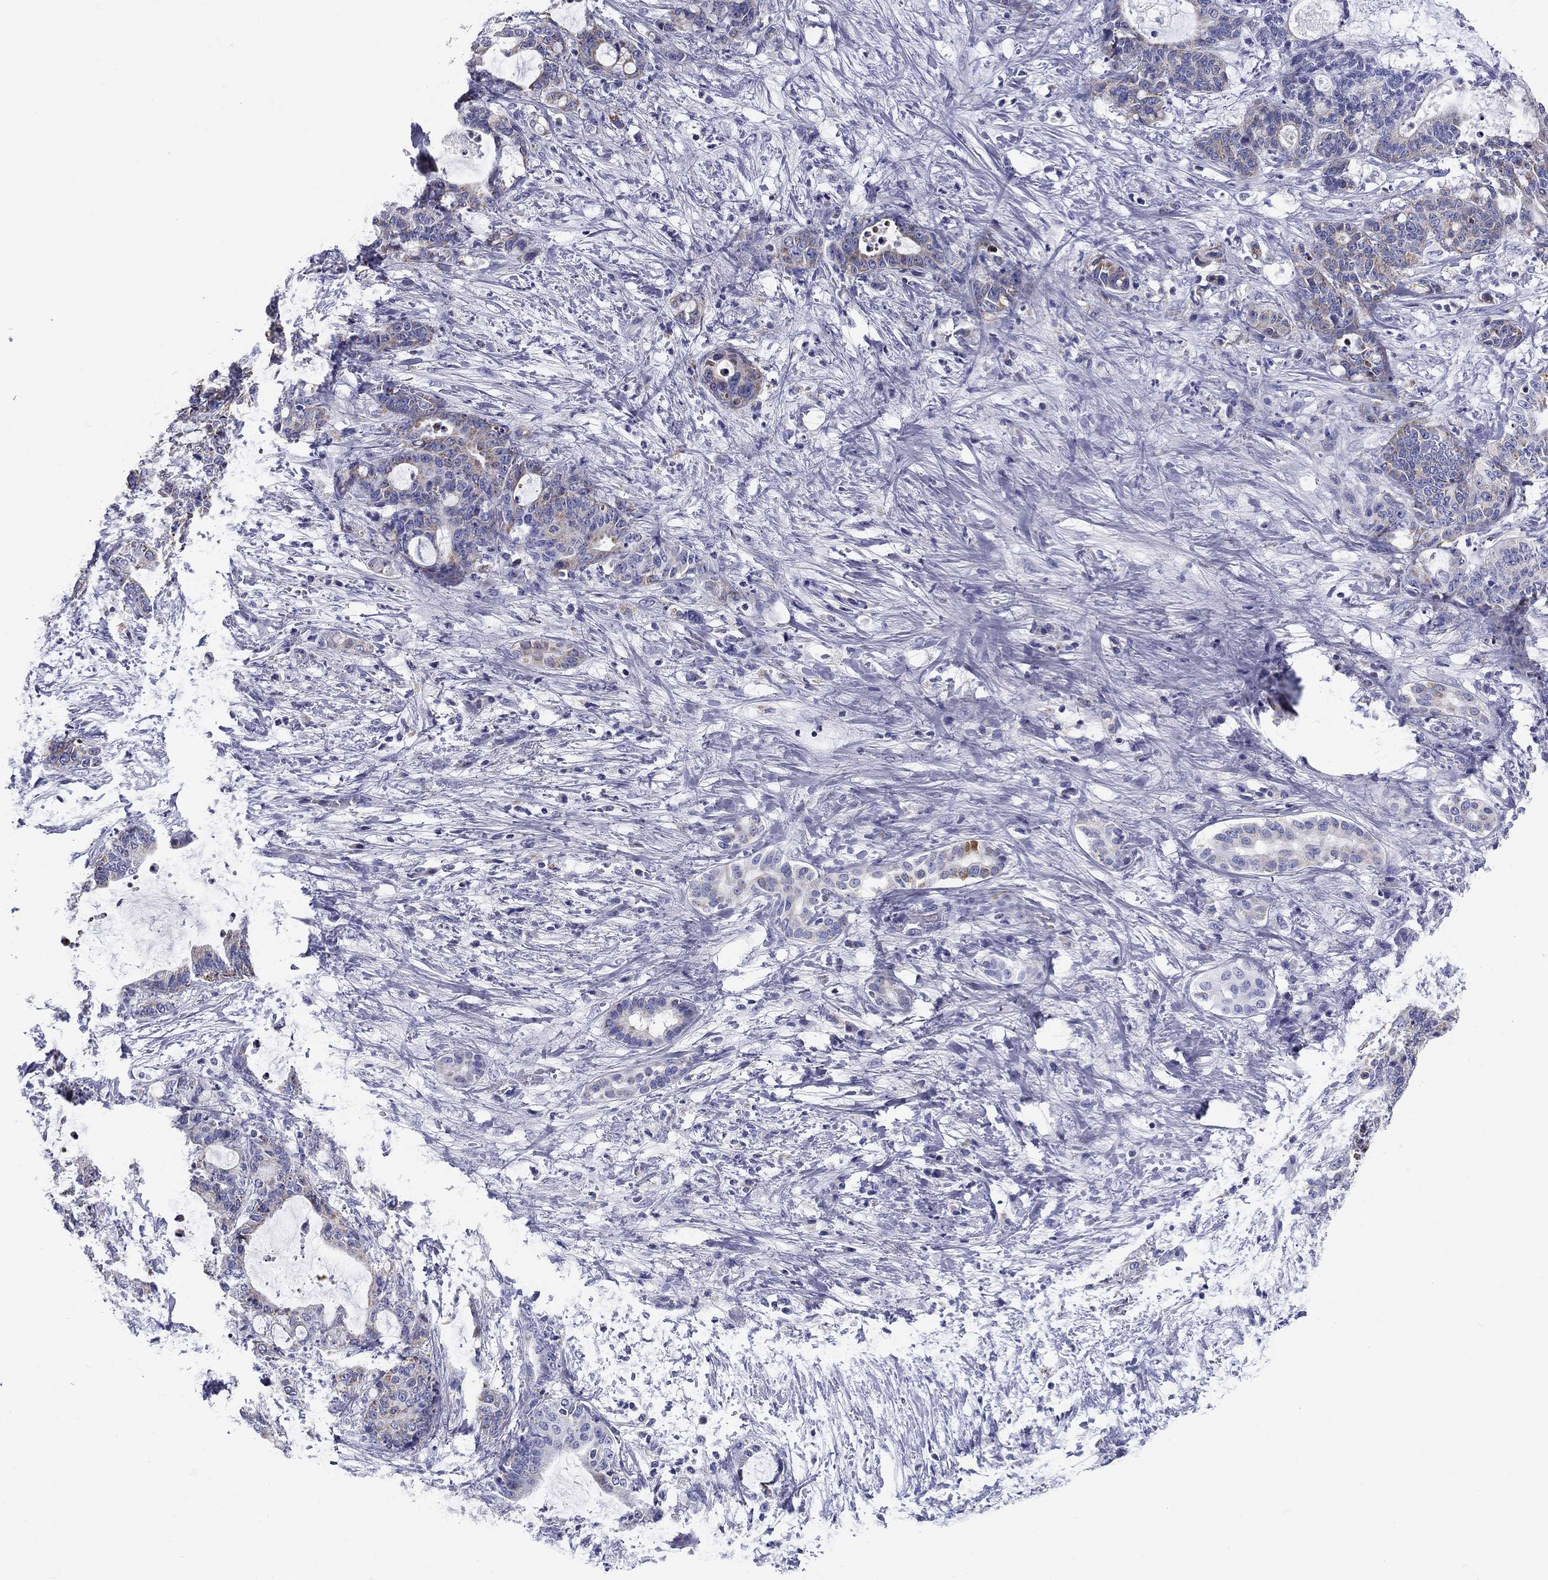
{"staining": {"intensity": "weak", "quantity": "<25%", "location": "cytoplasmic/membranous"}, "tissue": "liver cancer", "cell_type": "Tumor cells", "image_type": "cancer", "snomed": [{"axis": "morphology", "description": "Cholangiocarcinoma"}, {"axis": "topography", "description": "Liver"}], "caption": "Immunohistochemistry of liver cancer (cholangiocarcinoma) exhibits no expression in tumor cells. (DAB IHC with hematoxylin counter stain).", "gene": "UPB1", "patient": {"sex": "female", "age": 73}}